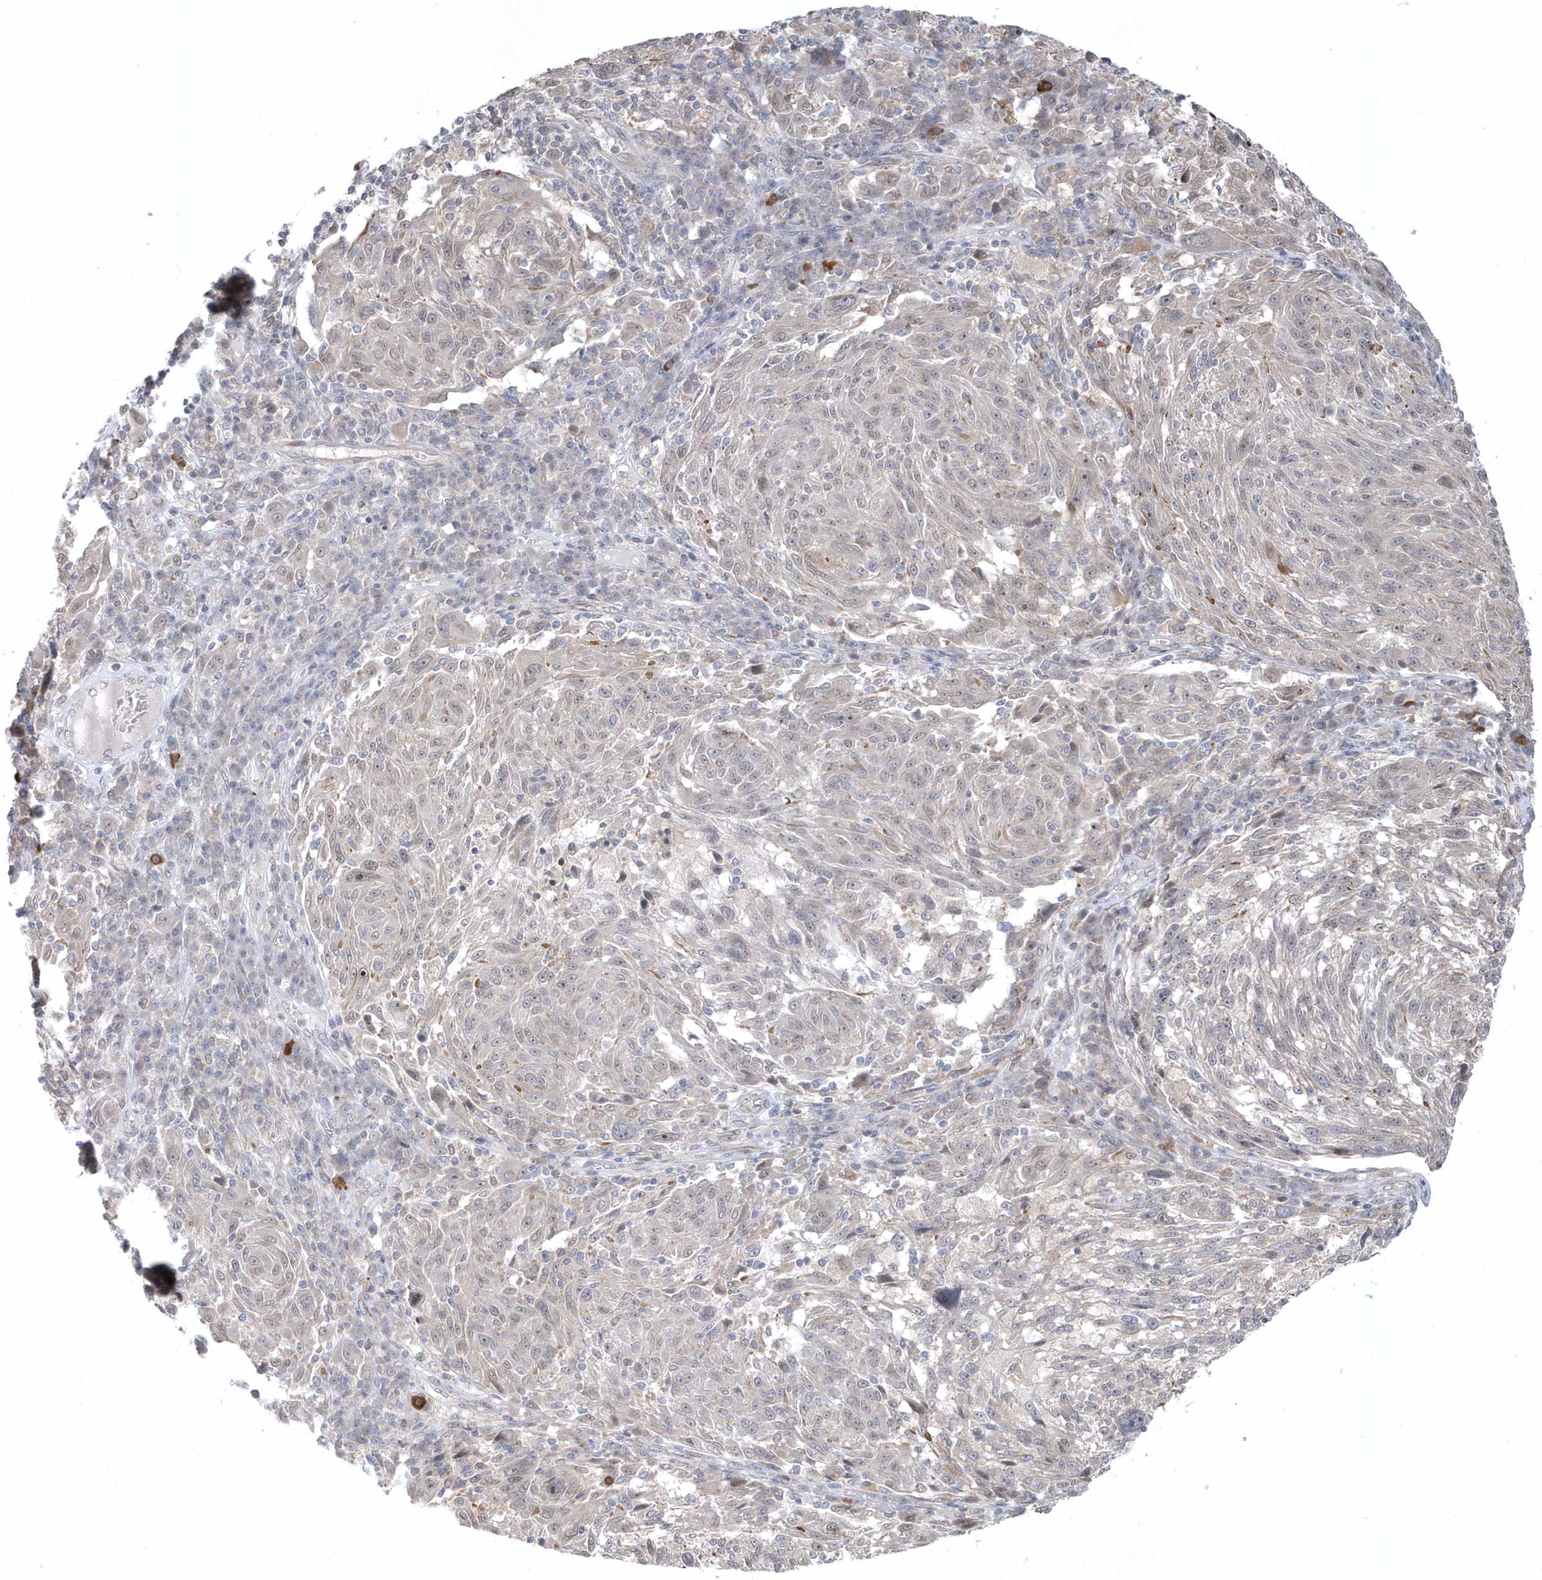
{"staining": {"intensity": "negative", "quantity": "none", "location": "none"}, "tissue": "melanoma", "cell_type": "Tumor cells", "image_type": "cancer", "snomed": [{"axis": "morphology", "description": "Malignant melanoma, NOS"}, {"axis": "topography", "description": "Skin"}], "caption": "Histopathology image shows no protein expression in tumor cells of melanoma tissue.", "gene": "DHX57", "patient": {"sex": "male", "age": 53}}